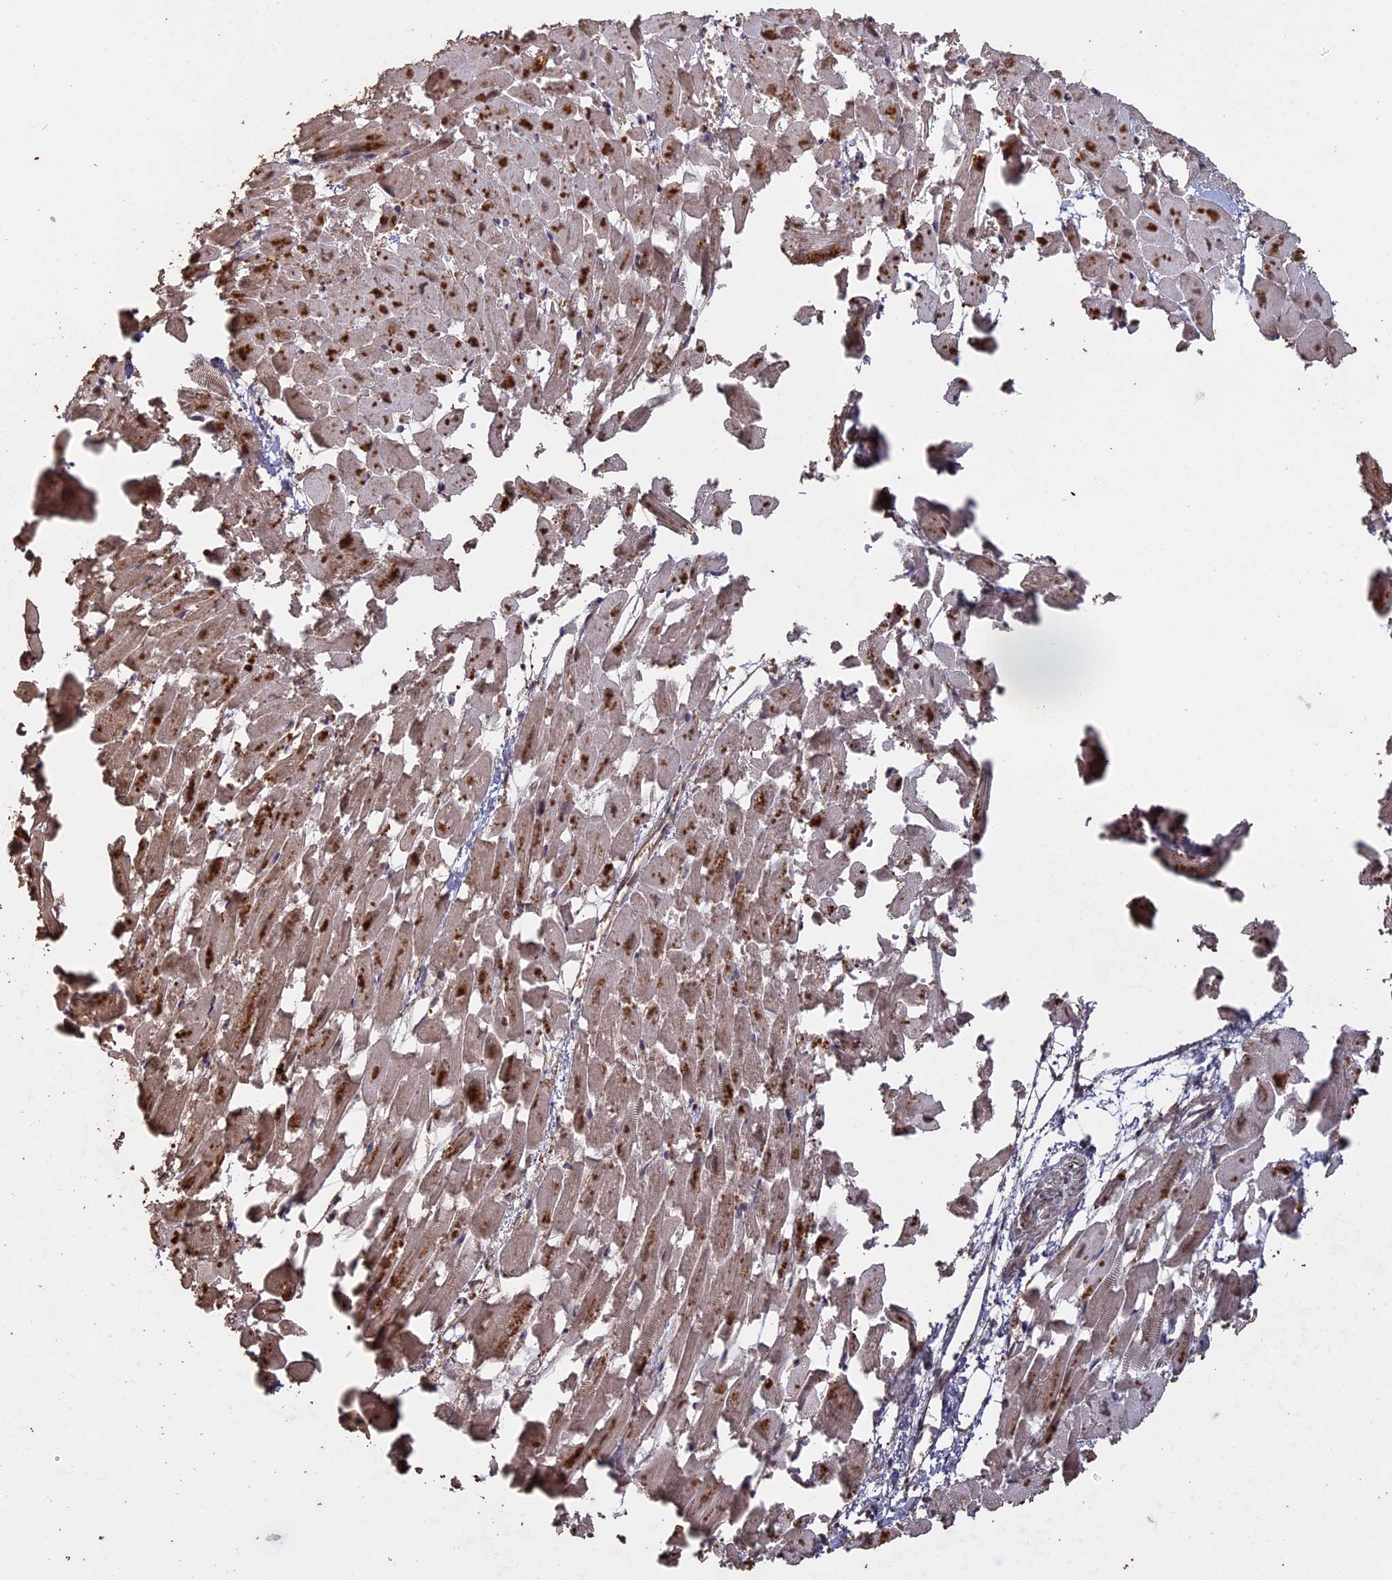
{"staining": {"intensity": "moderate", "quantity": ">75%", "location": "cytoplasmic/membranous,nuclear"}, "tissue": "heart muscle", "cell_type": "Cardiomyocytes", "image_type": "normal", "snomed": [{"axis": "morphology", "description": "Normal tissue, NOS"}, {"axis": "topography", "description": "Heart"}], "caption": "The immunohistochemical stain labels moderate cytoplasmic/membranous,nuclear staining in cardiomyocytes of benign heart muscle. (IHC, brightfield microscopy, high magnification).", "gene": "PSMC6", "patient": {"sex": "female", "age": 64}}